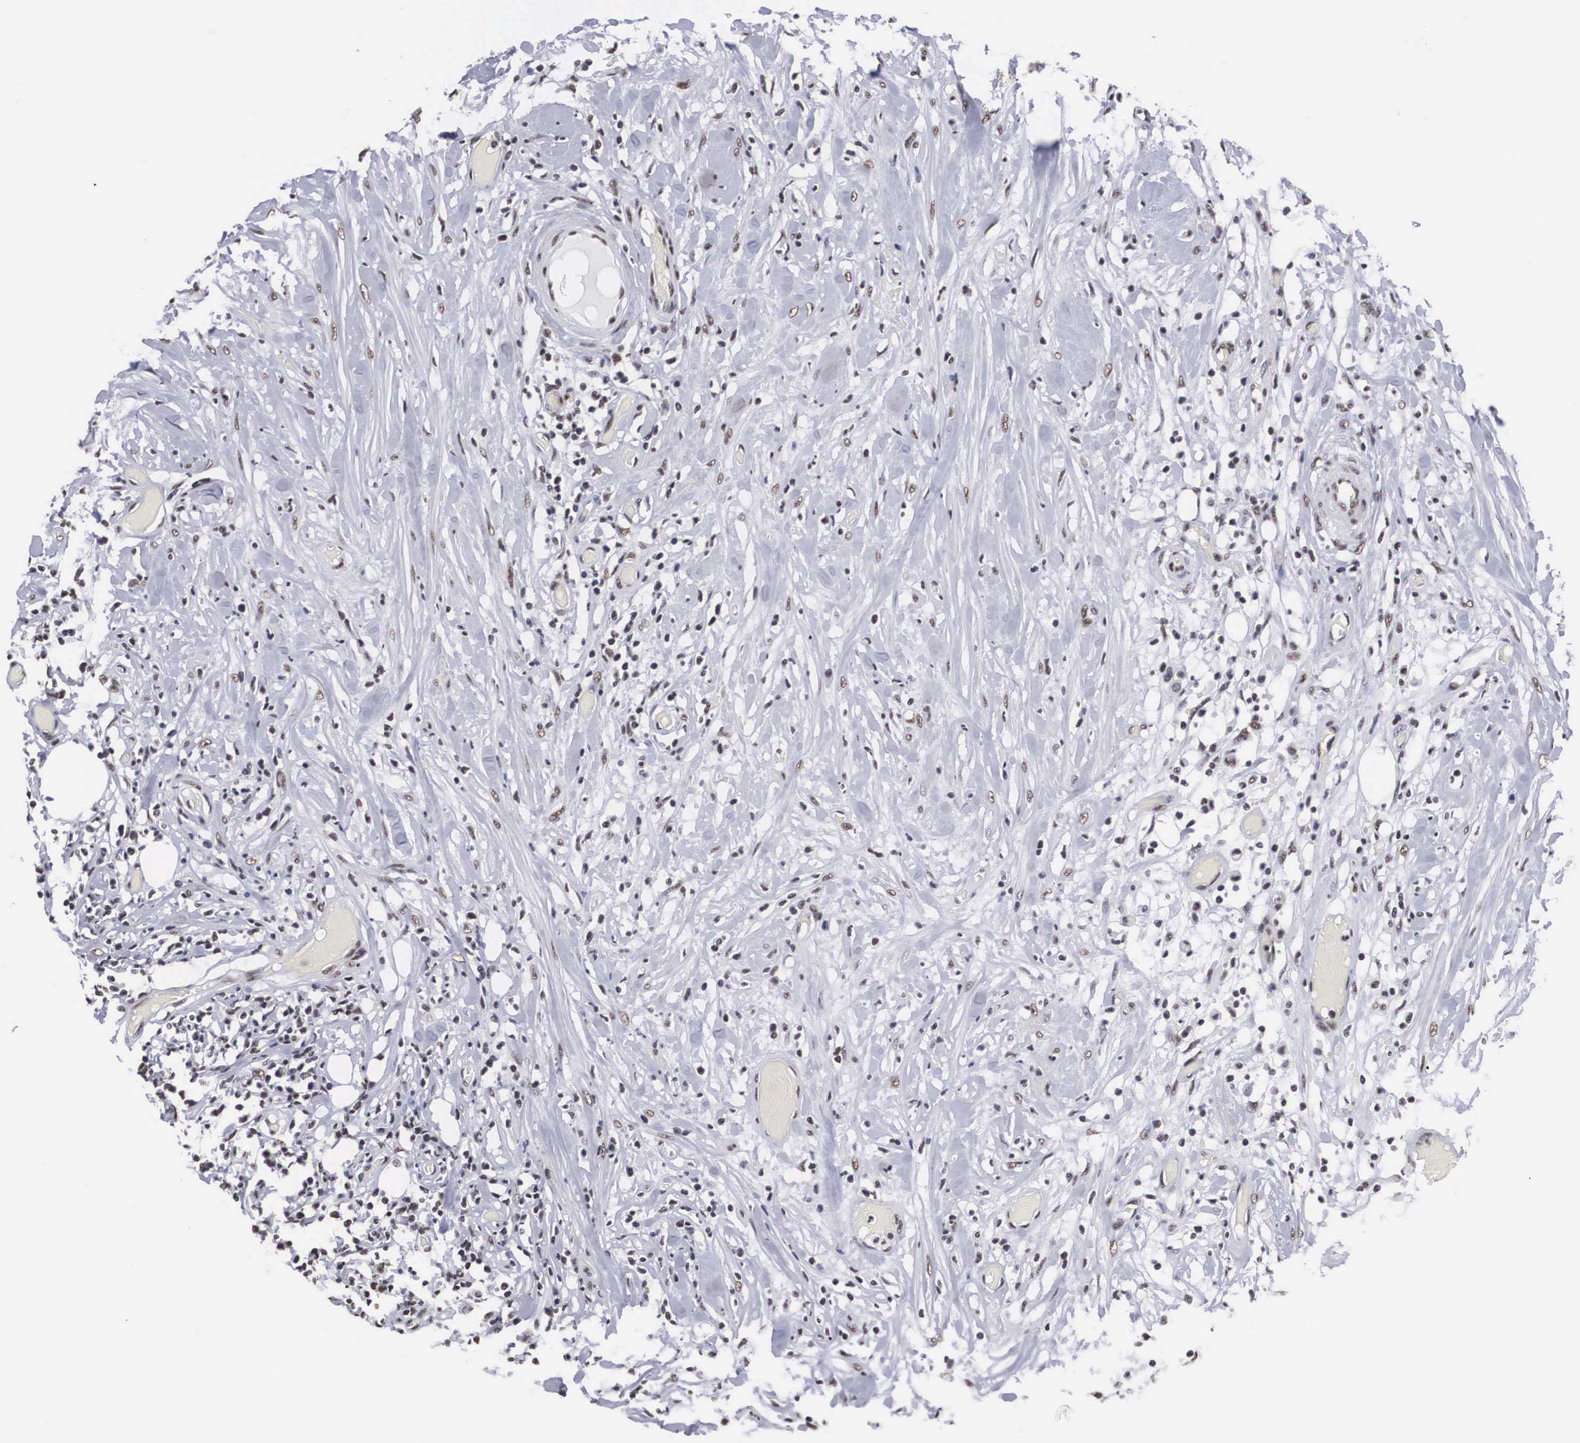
{"staining": {"intensity": "weak", "quantity": ">75%", "location": "nuclear"}, "tissue": "lymphoma", "cell_type": "Tumor cells", "image_type": "cancer", "snomed": [{"axis": "morphology", "description": "Malignant lymphoma, non-Hodgkin's type, High grade"}, {"axis": "topography", "description": "Colon"}], "caption": "This is a micrograph of immunohistochemistry staining of lymphoma, which shows weak expression in the nuclear of tumor cells.", "gene": "ACIN1", "patient": {"sex": "male", "age": 82}}